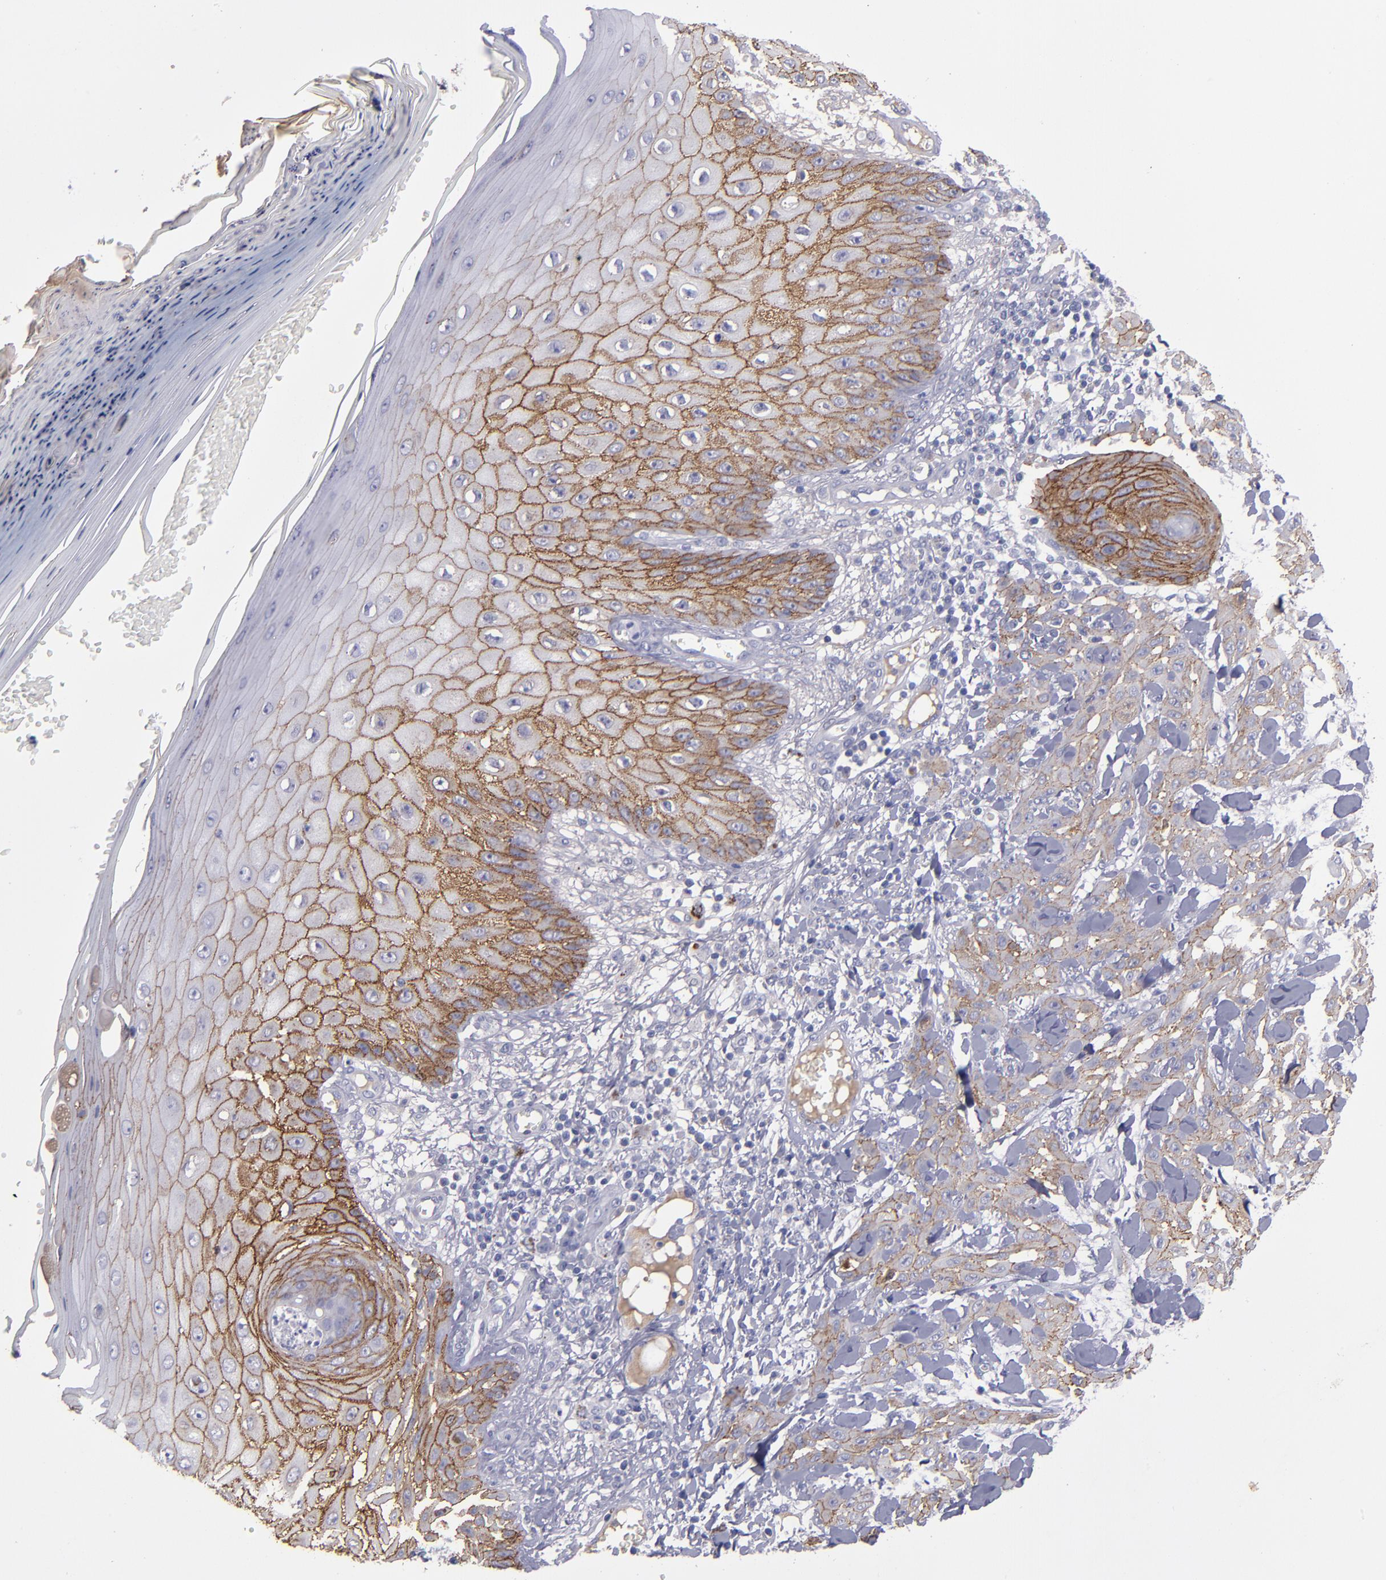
{"staining": {"intensity": "moderate", "quantity": "25%-75%", "location": "cytoplasmic/membranous"}, "tissue": "skin cancer", "cell_type": "Tumor cells", "image_type": "cancer", "snomed": [{"axis": "morphology", "description": "Squamous cell carcinoma, NOS"}, {"axis": "topography", "description": "Skin"}], "caption": "Moderate cytoplasmic/membranous protein staining is identified in approximately 25%-75% of tumor cells in skin squamous cell carcinoma. (DAB (3,3'-diaminobenzidine) IHC, brown staining for protein, blue staining for nuclei).", "gene": "CDH3", "patient": {"sex": "male", "age": 24}}